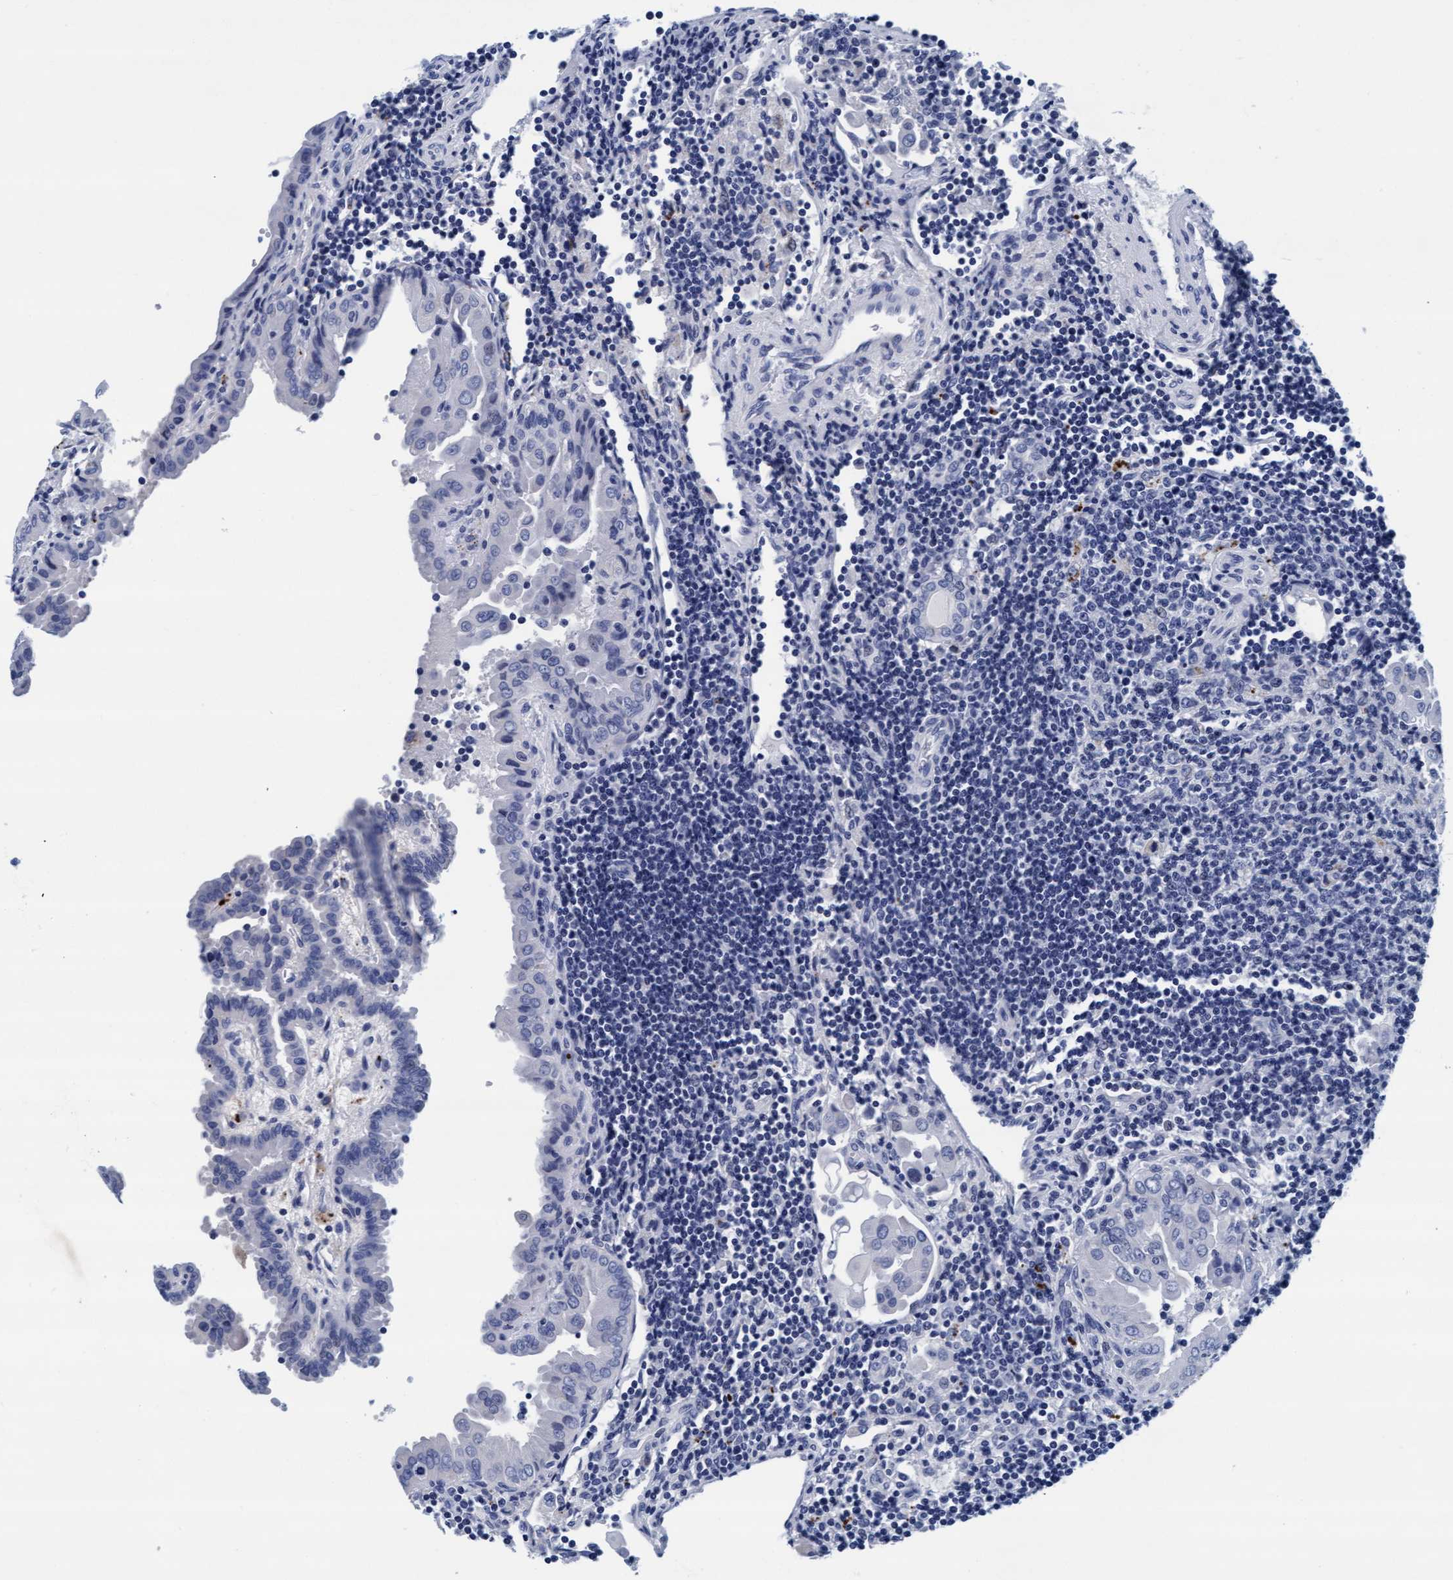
{"staining": {"intensity": "negative", "quantity": "none", "location": "none"}, "tissue": "thyroid cancer", "cell_type": "Tumor cells", "image_type": "cancer", "snomed": [{"axis": "morphology", "description": "Papillary adenocarcinoma, NOS"}, {"axis": "topography", "description": "Thyroid gland"}], "caption": "DAB (3,3'-diaminobenzidine) immunohistochemical staining of human thyroid cancer displays no significant positivity in tumor cells.", "gene": "ARSG", "patient": {"sex": "male", "age": 33}}